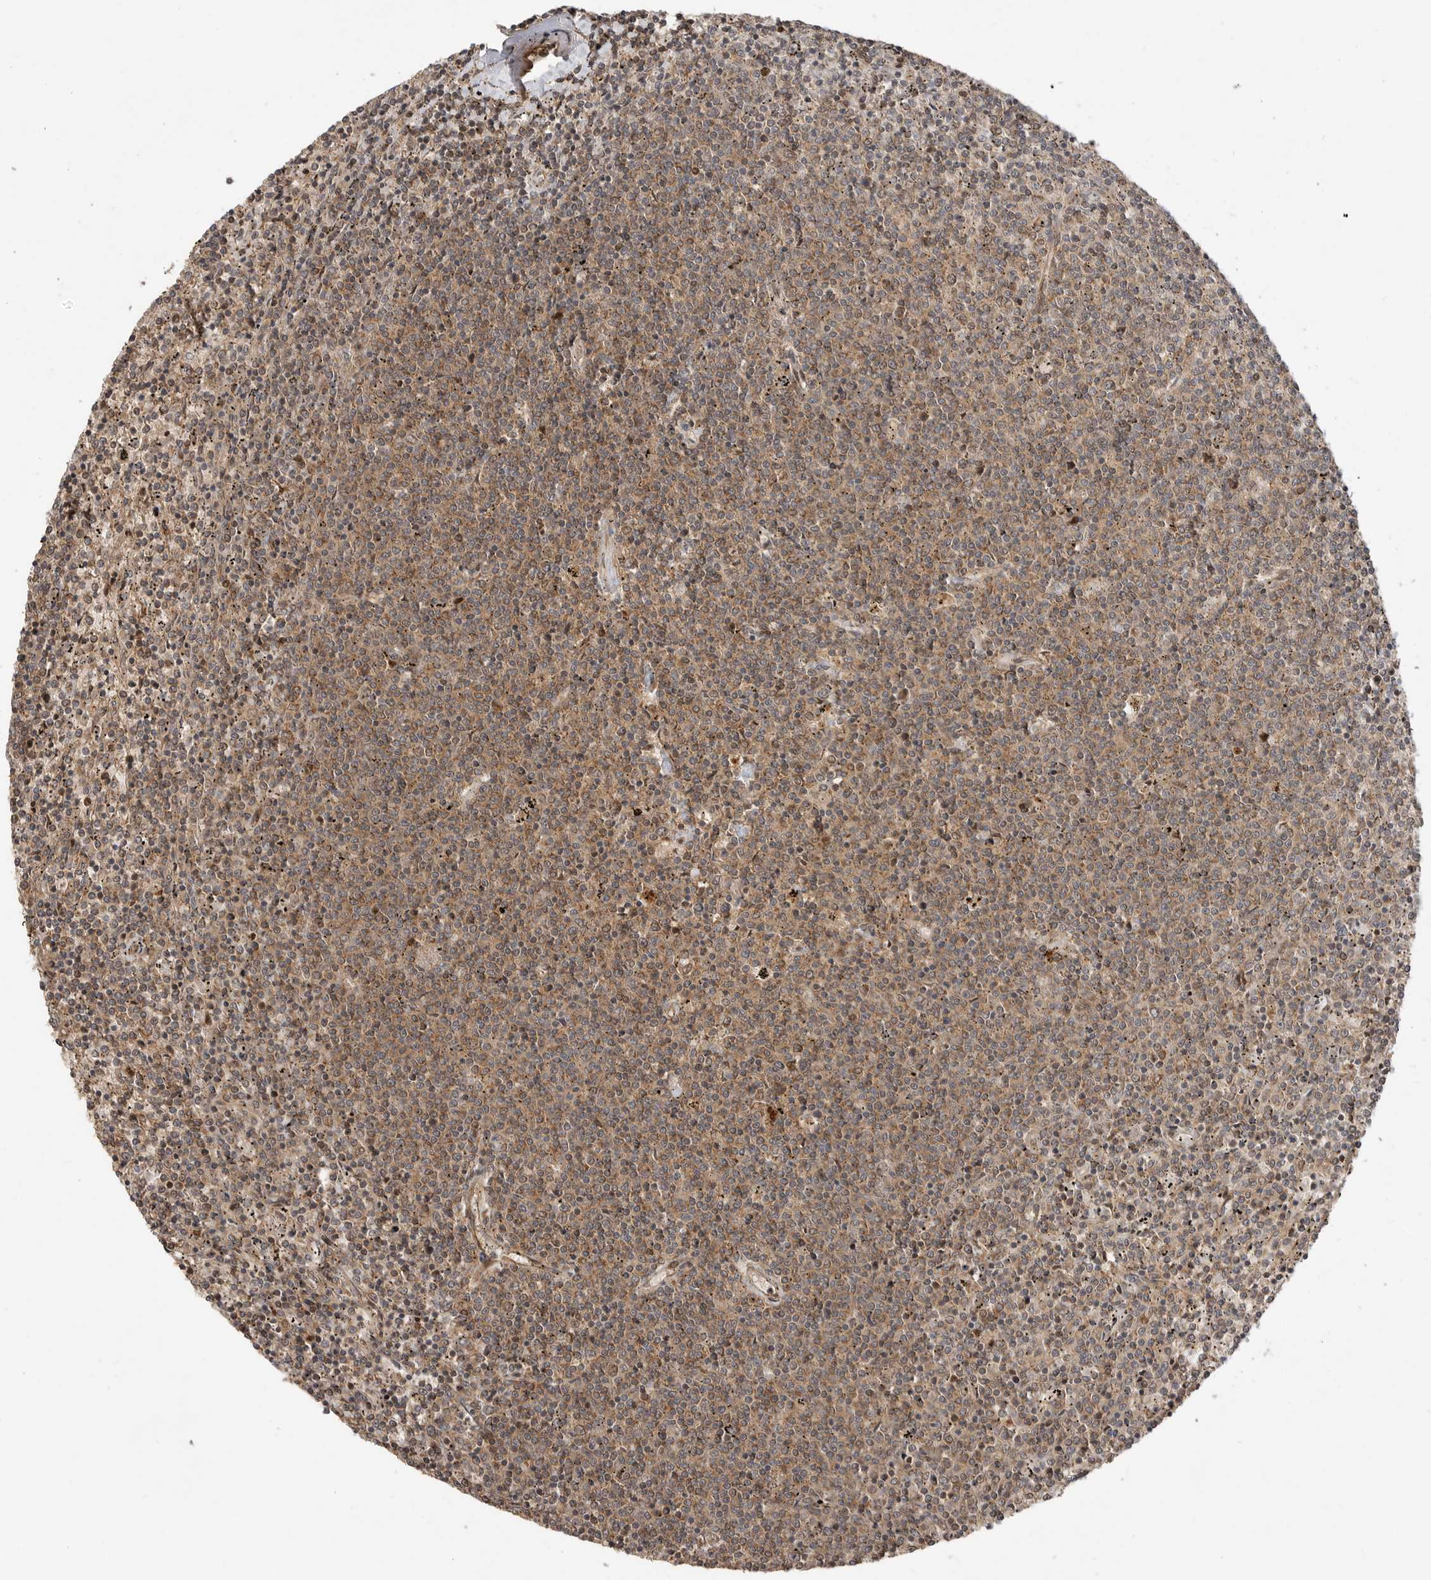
{"staining": {"intensity": "moderate", "quantity": ">75%", "location": "cytoplasmic/membranous"}, "tissue": "lymphoma", "cell_type": "Tumor cells", "image_type": "cancer", "snomed": [{"axis": "morphology", "description": "Malignant lymphoma, non-Hodgkin's type, Low grade"}, {"axis": "topography", "description": "Spleen"}], "caption": "A photomicrograph showing moderate cytoplasmic/membranous staining in about >75% of tumor cells in lymphoma, as visualized by brown immunohistochemical staining.", "gene": "ADPRS", "patient": {"sex": "female", "age": 50}}